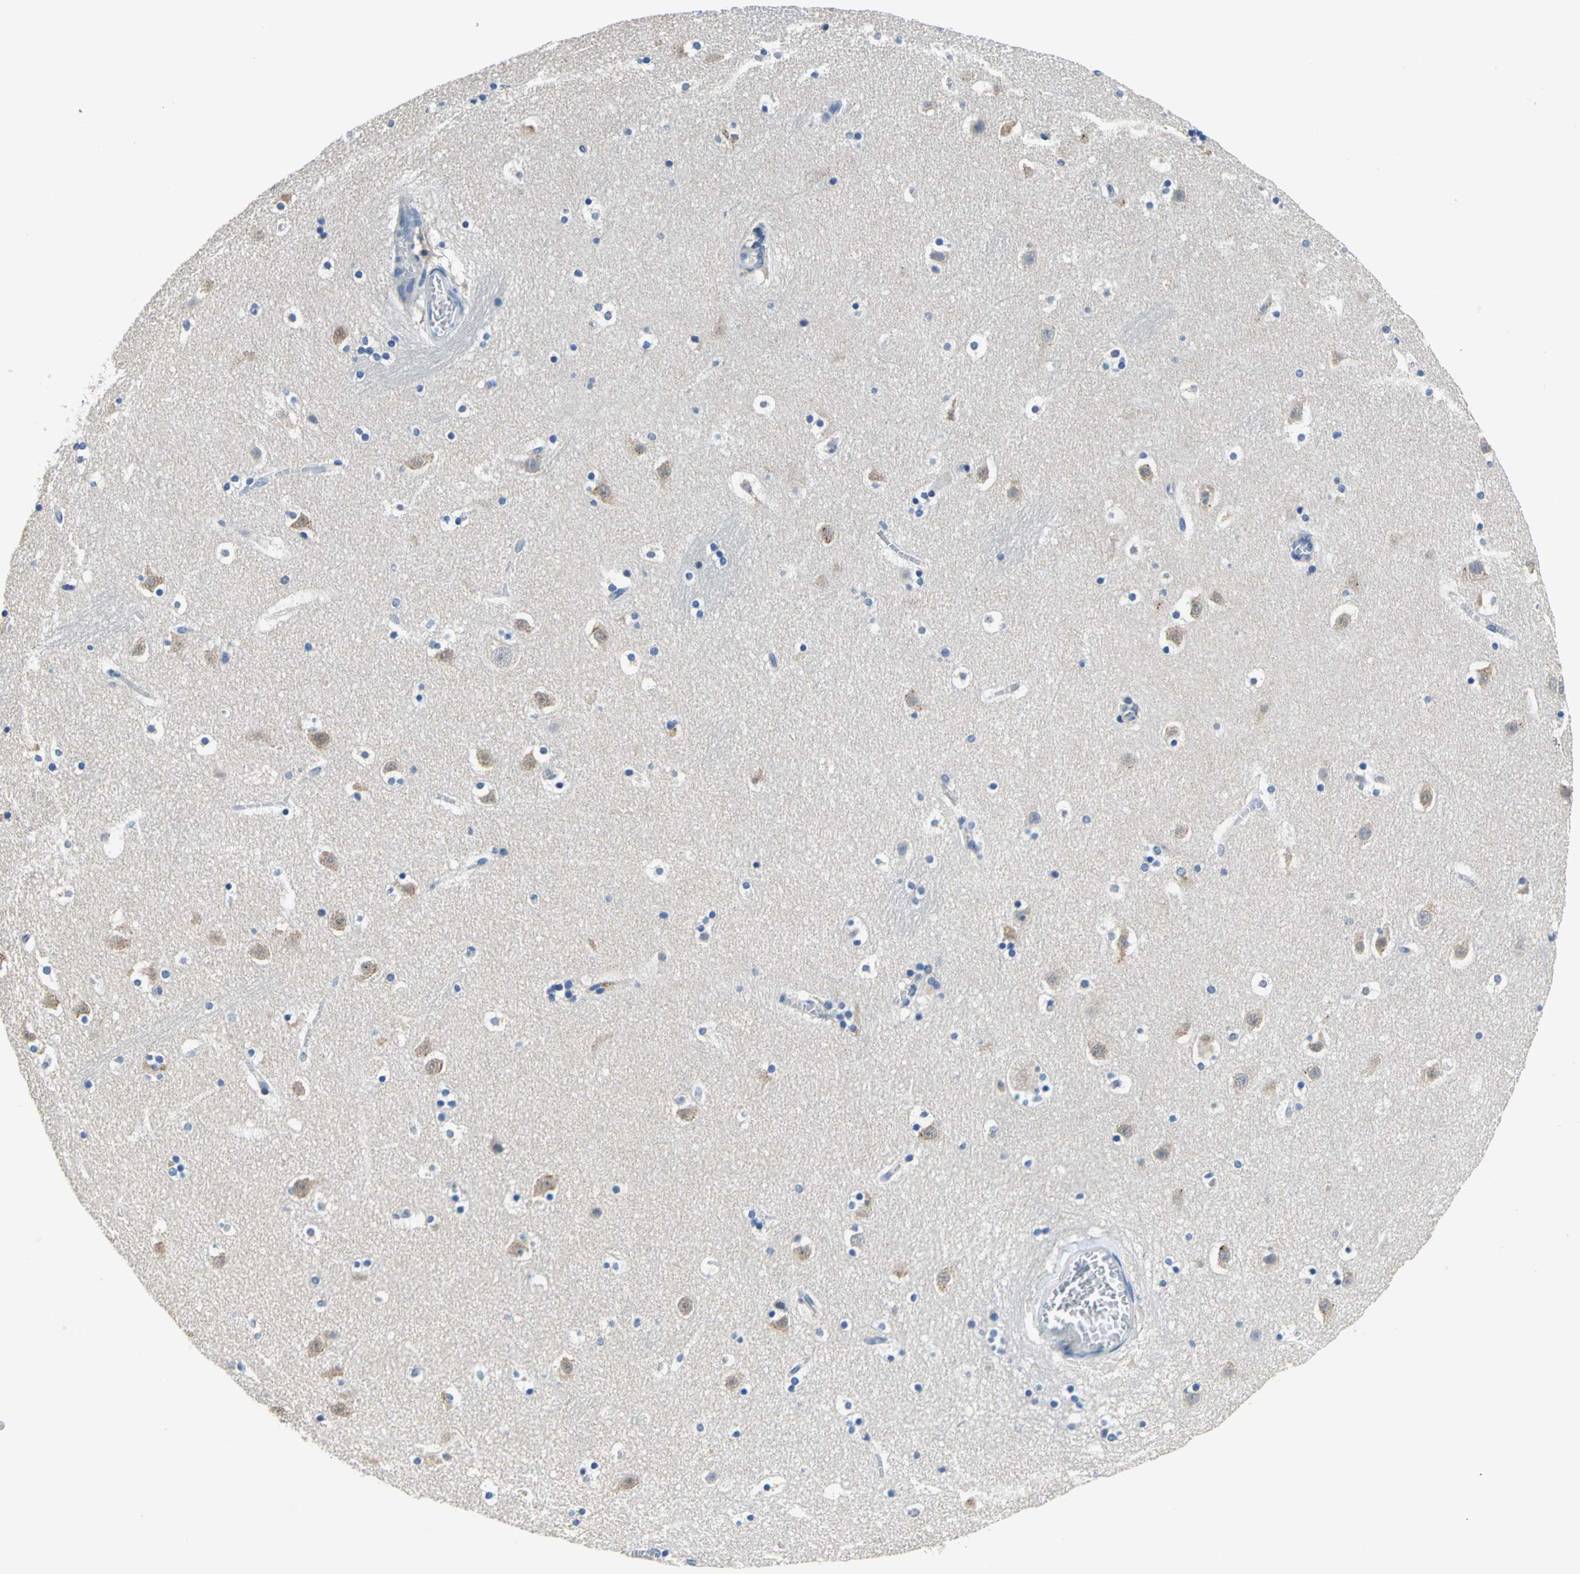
{"staining": {"intensity": "negative", "quantity": "none", "location": "none"}, "tissue": "caudate", "cell_type": "Glial cells", "image_type": "normal", "snomed": [{"axis": "morphology", "description": "Normal tissue, NOS"}, {"axis": "topography", "description": "Lateral ventricle wall"}], "caption": "A high-resolution image shows immunohistochemistry staining of unremarkable caudate, which shows no significant expression in glial cells.", "gene": "RASD2", "patient": {"sex": "male", "age": 45}}